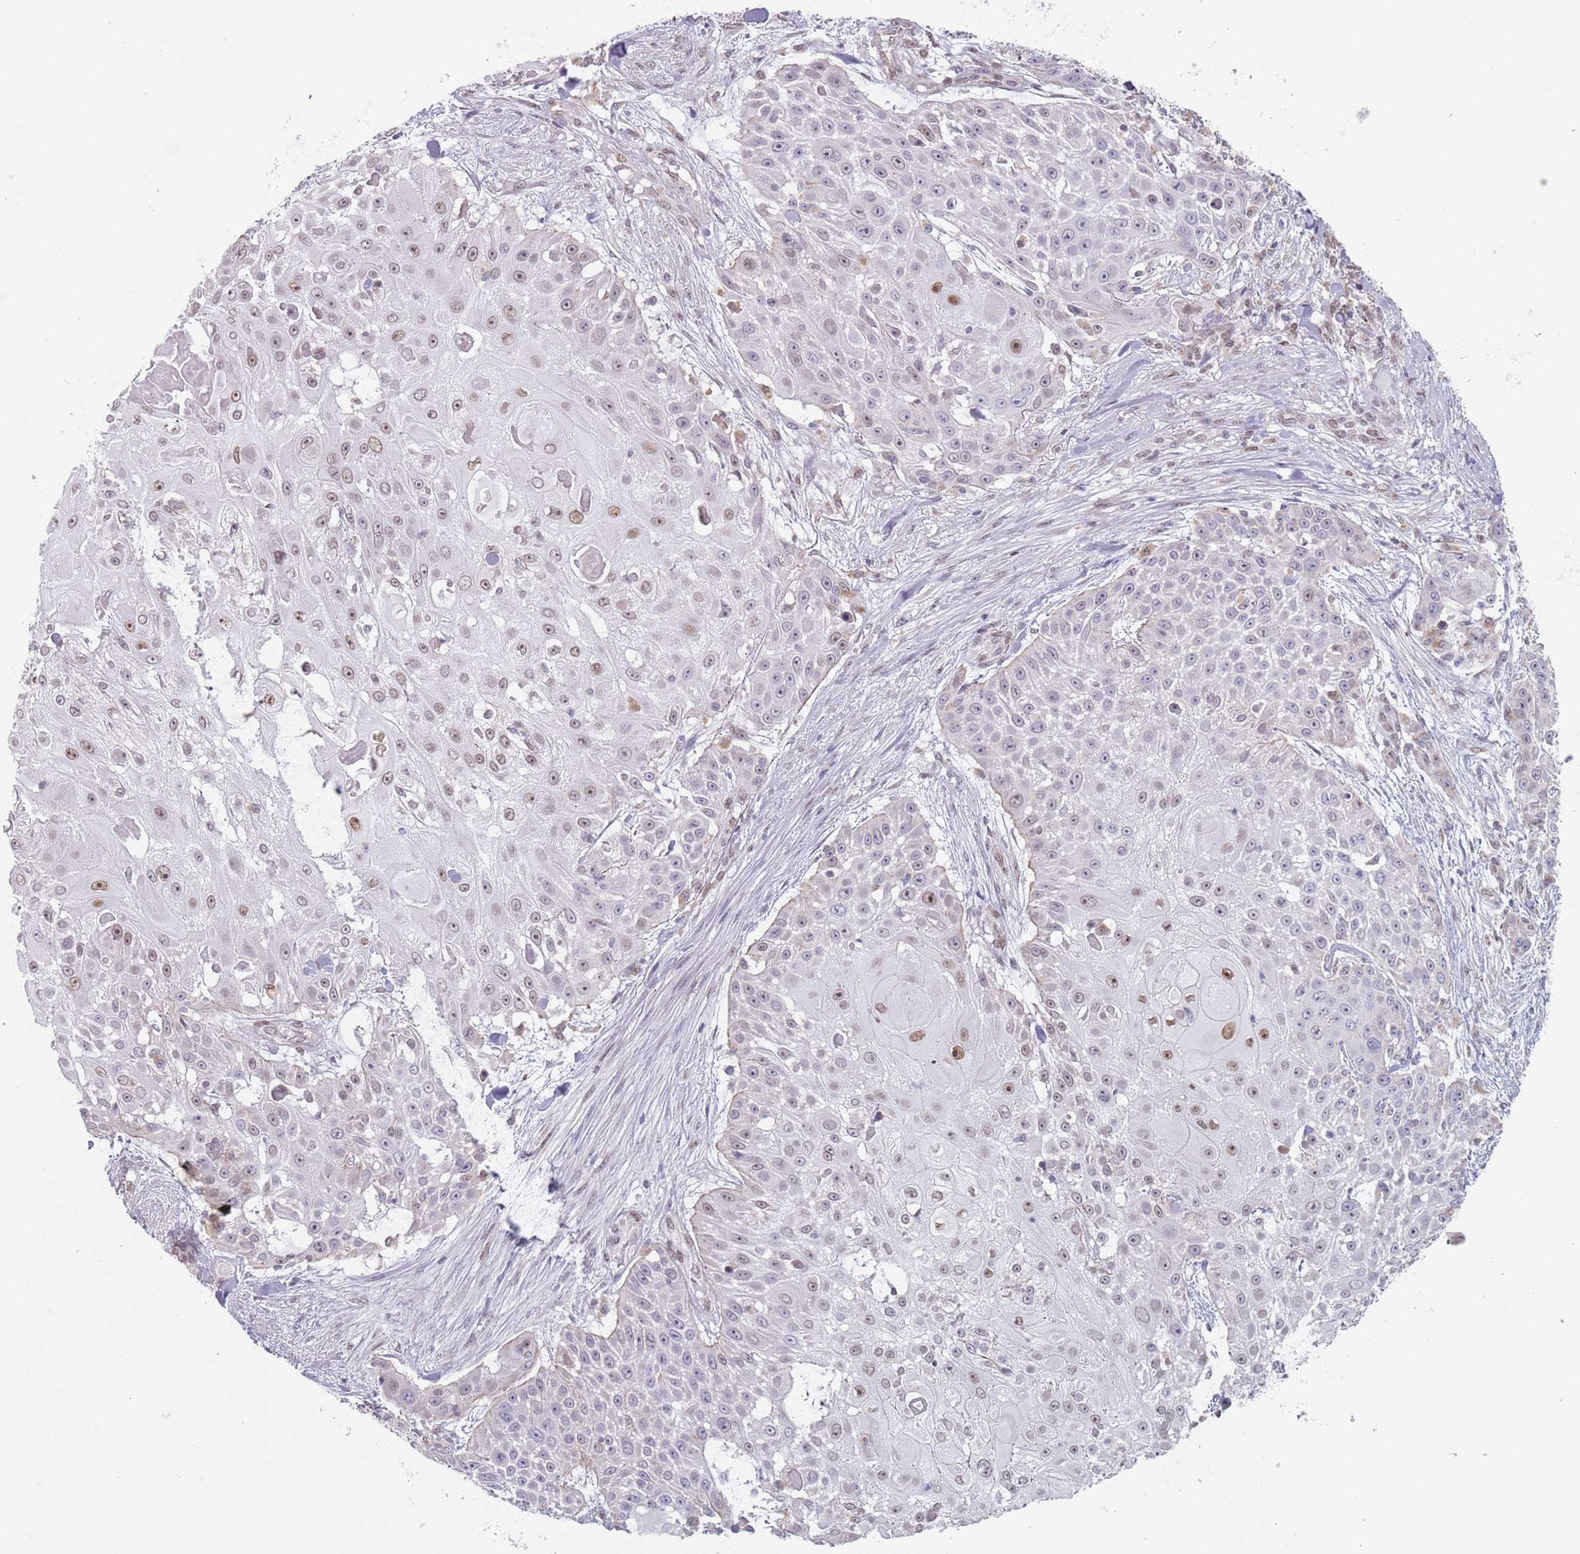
{"staining": {"intensity": "moderate", "quantity": "<25%", "location": "nuclear"}, "tissue": "skin cancer", "cell_type": "Tumor cells", "image_type": "cancer", "snomed": [{"axis": "morphology", "description": "Squamous cell carcinoma, NOS"}, {"axis": "topography", "description": "Skin"}], "caption": "Immunohistochemical staining of human squamous cell carcinoma (skin) reveals low levels of moderate nuclear expression in approximately <25% of tumor cells.", "gene": "MFSD12", "patient": {"sex": "female", "age": 86}}